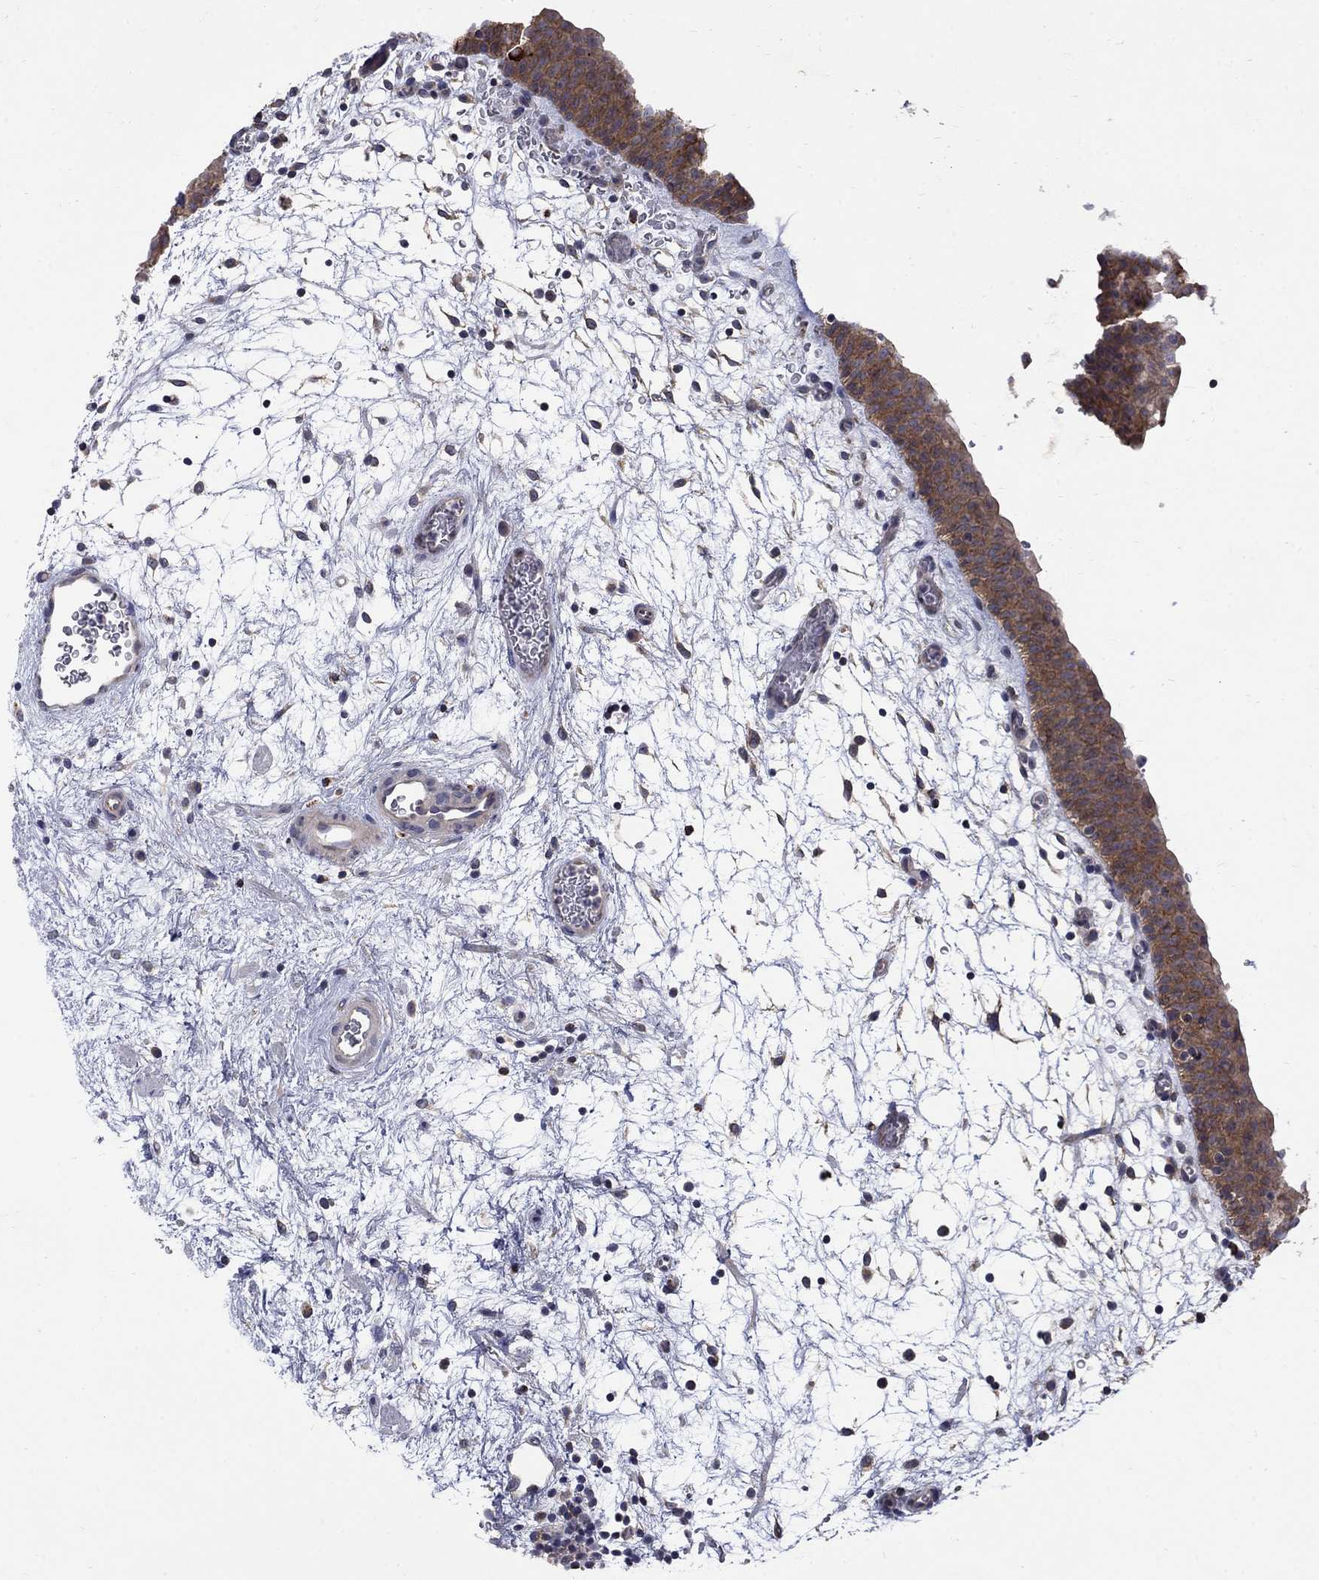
{"staining": {"intensity": "moderate", "quantity": ">75%", "location": "cytoplasmic/membranous"}, "tissue": "urinary bladder", "cell_type": "Urothelial cells", "image_type": "normal", "snomed": [{"axis": "morphology", "description": "Normal tissue, NOS"}, {"axis": "topography", "description": "Urinary bladder"}], "caption": "Benign urinary bladder exhibits moderate cytoplasmic/membranous expression in about >75% of urothelial cells, visualized by immunohistochemistry.", "gene": "SH2B1", "patient": {"sex": "male", "age": 37}}